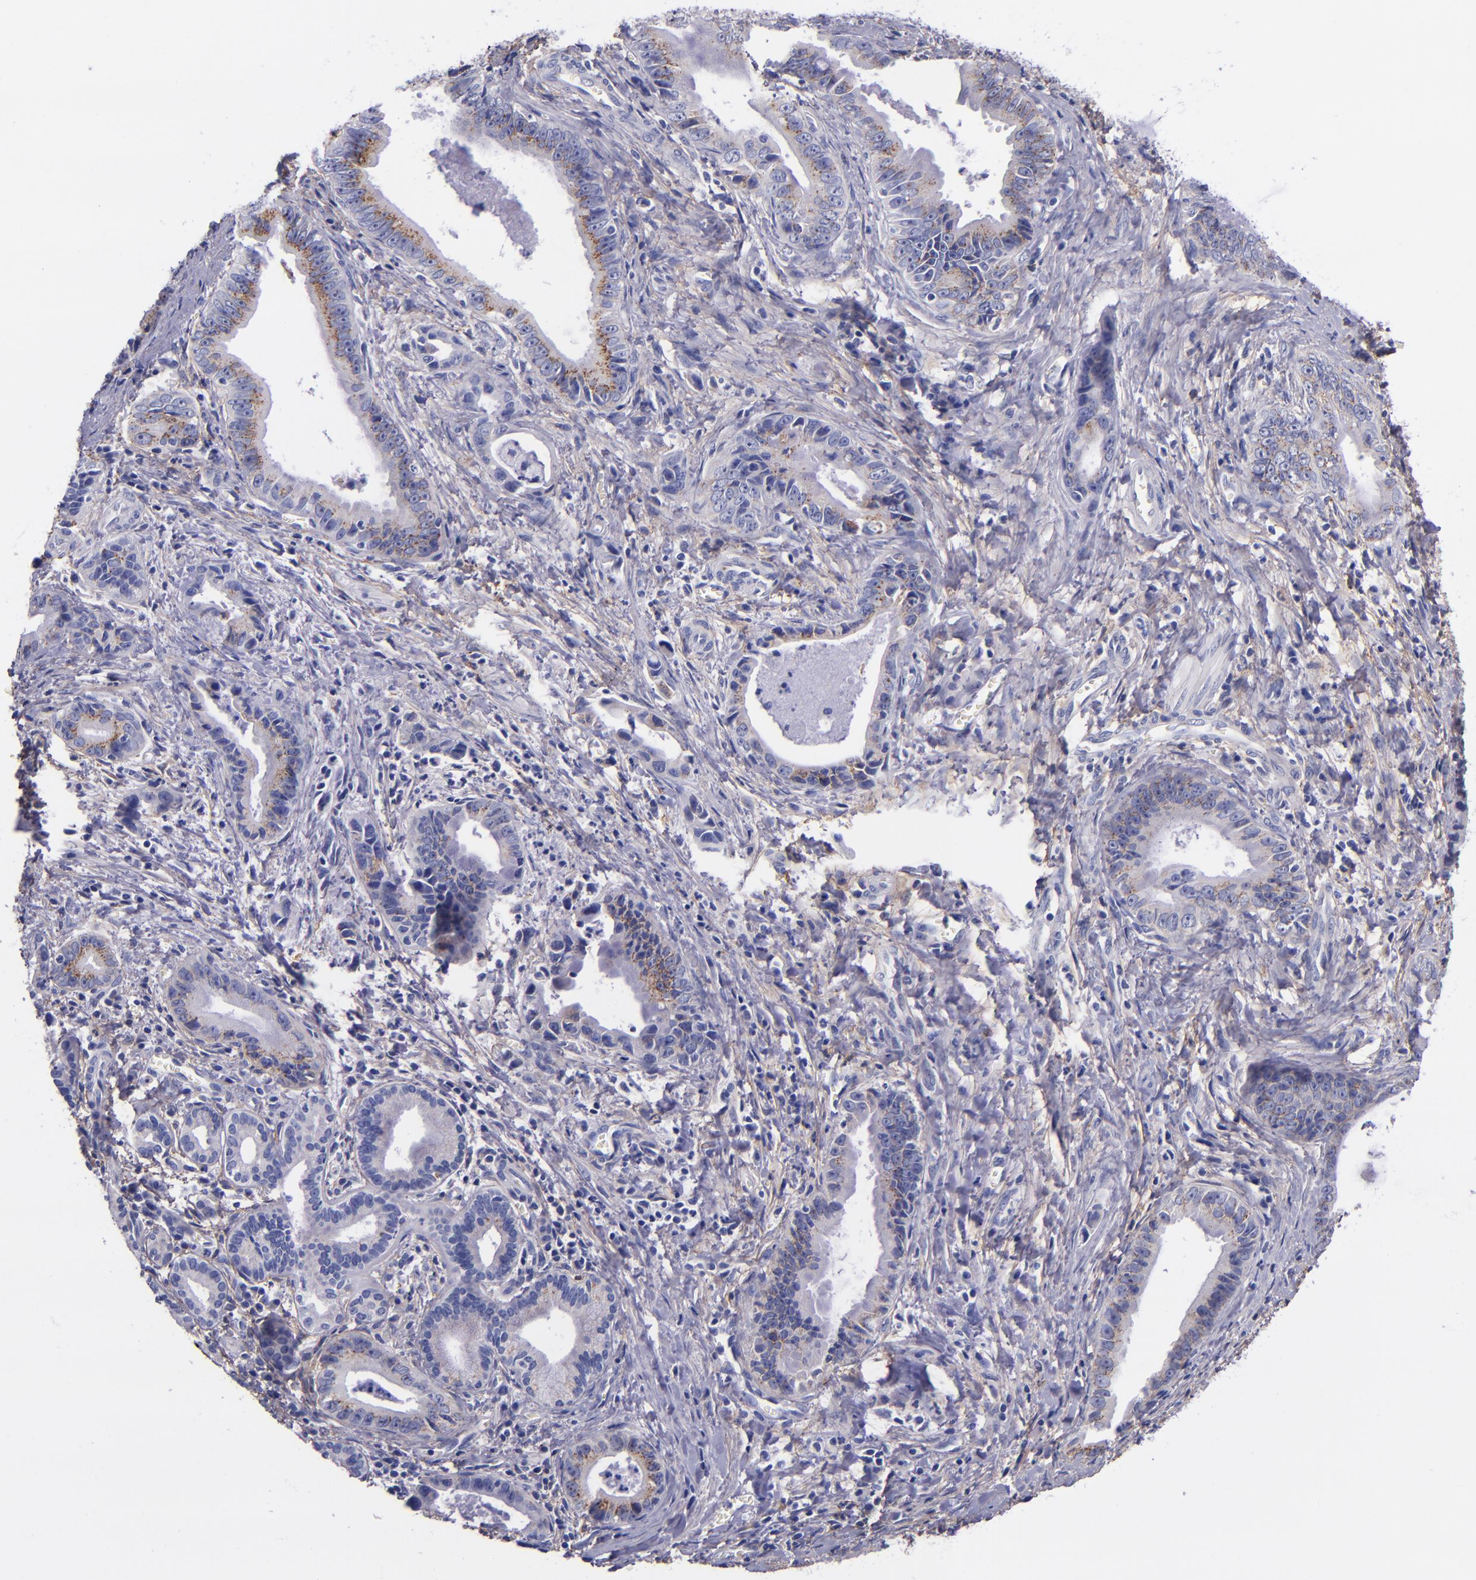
{"staining": {"intensity": "negative", "quantity": "none", "location": "none"}, "tissue": "liver cancer", "cell_type": "Tumor cells", "image_type": "cancer", "snomed": [{"axis": "morphology", "description": "Cholangiocarcinoma"}, {"axis": "topography", "description": "Liver"}], "caption": "IHC micrograph of human liver cancer (cholangiocarcinoma) stained for a protein (brown), which reveals no staining in tumor cells.", "gene": "IVL", "patient": {"sex": "female", "age": 55}}